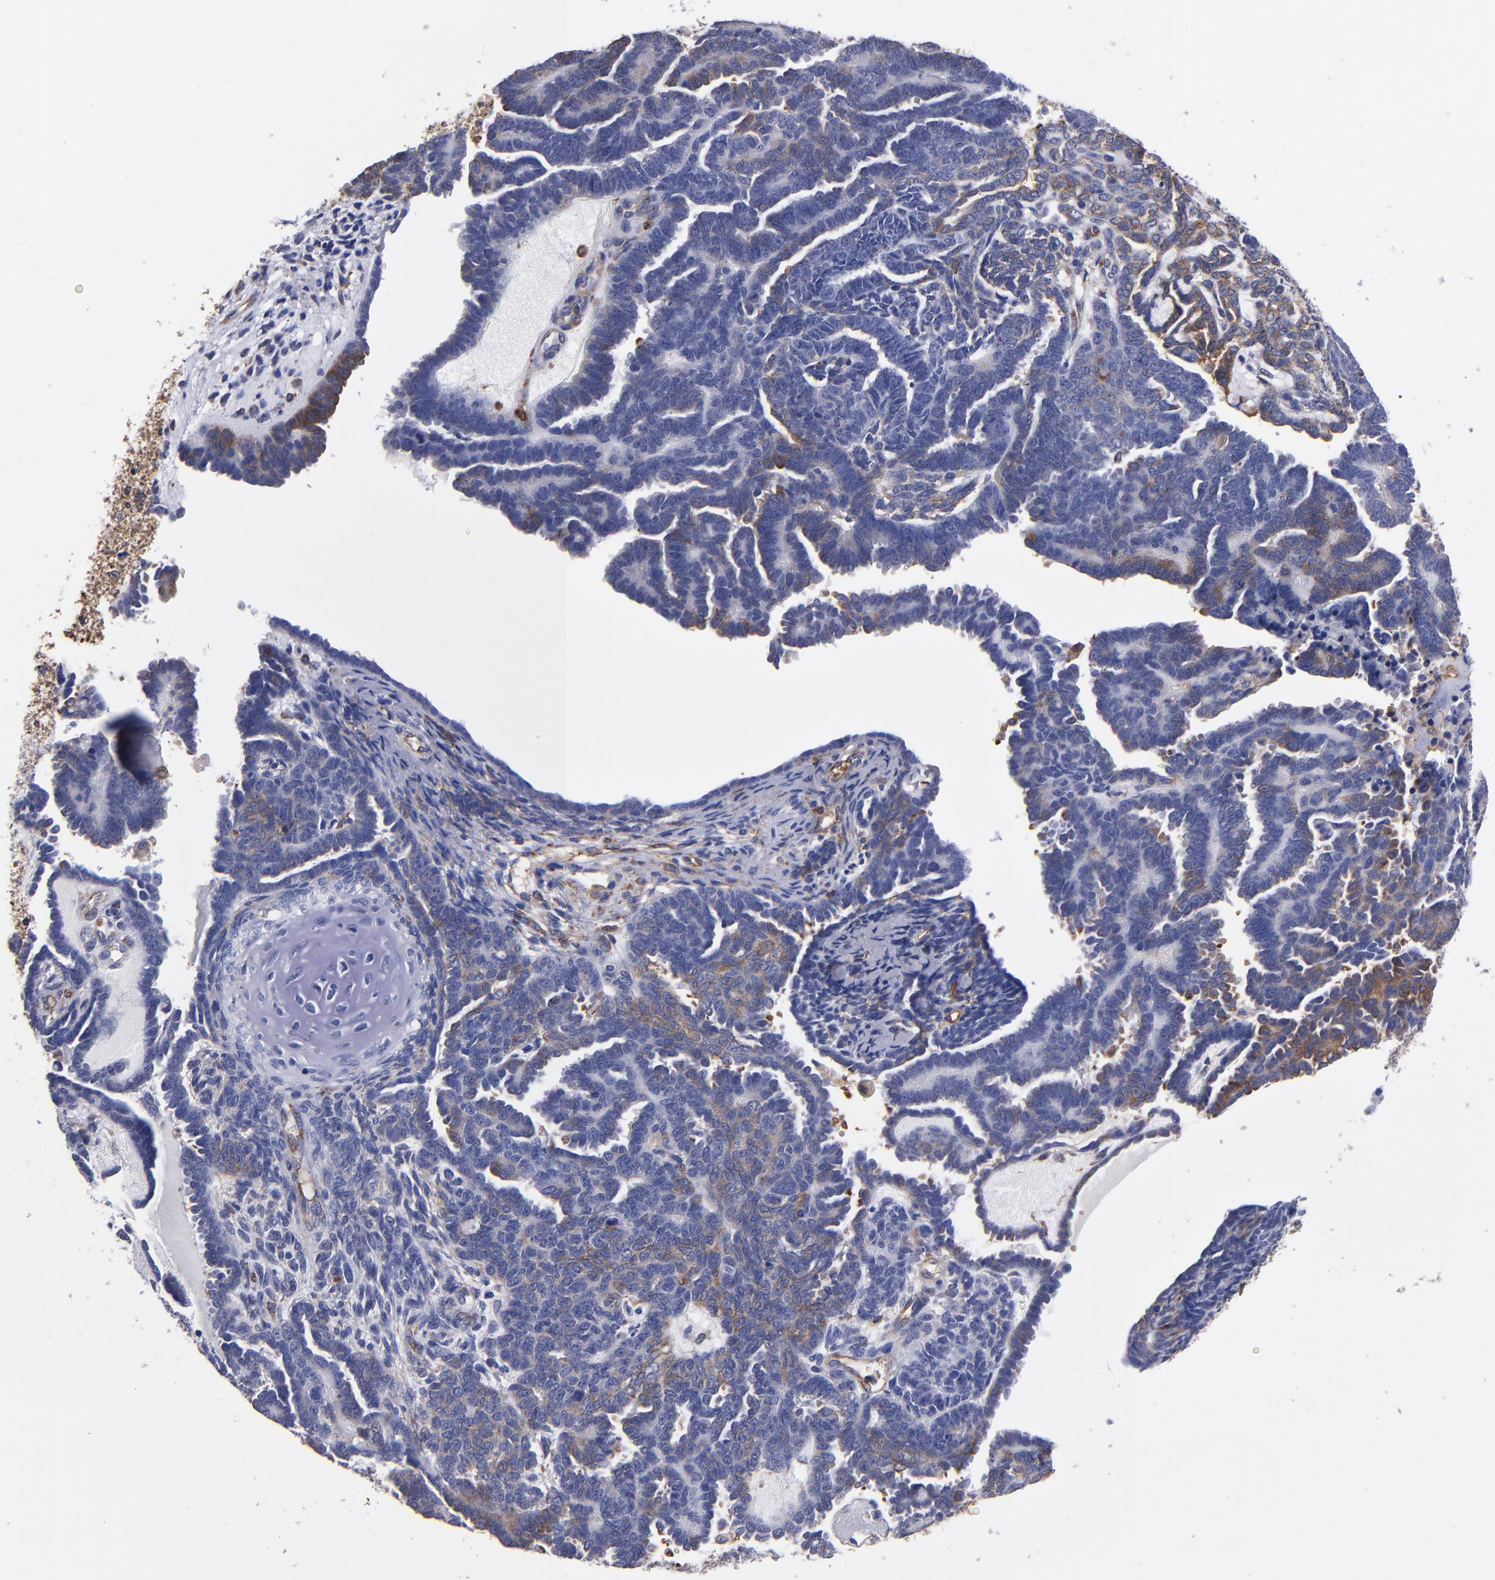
{"staining": {"intensity": "moderate", "quantity": "<25%", "location": "cytoplasmic/membranous"}, "tissue": "endometrial cancer", "cell_type": "Tumor cells", "image_type": "cancer", "snomed": [{"axis": "morphology", "description": "Neoplasm, malignant, NOS"}, {"axis": "topography", "description": "Endometrium"}], "caption": "A brown stain highlights moderate cytoplasmic/membranous staining of a protein in human endometrial cancer (malignant neoplasm) tumor cells. The staining was performed using DAB, with brown indicating positive protein expression. Nuclei are stained blue with hematoxylin.", "gene": "MVP", "patient": {"sex": "female", "age": 74}}